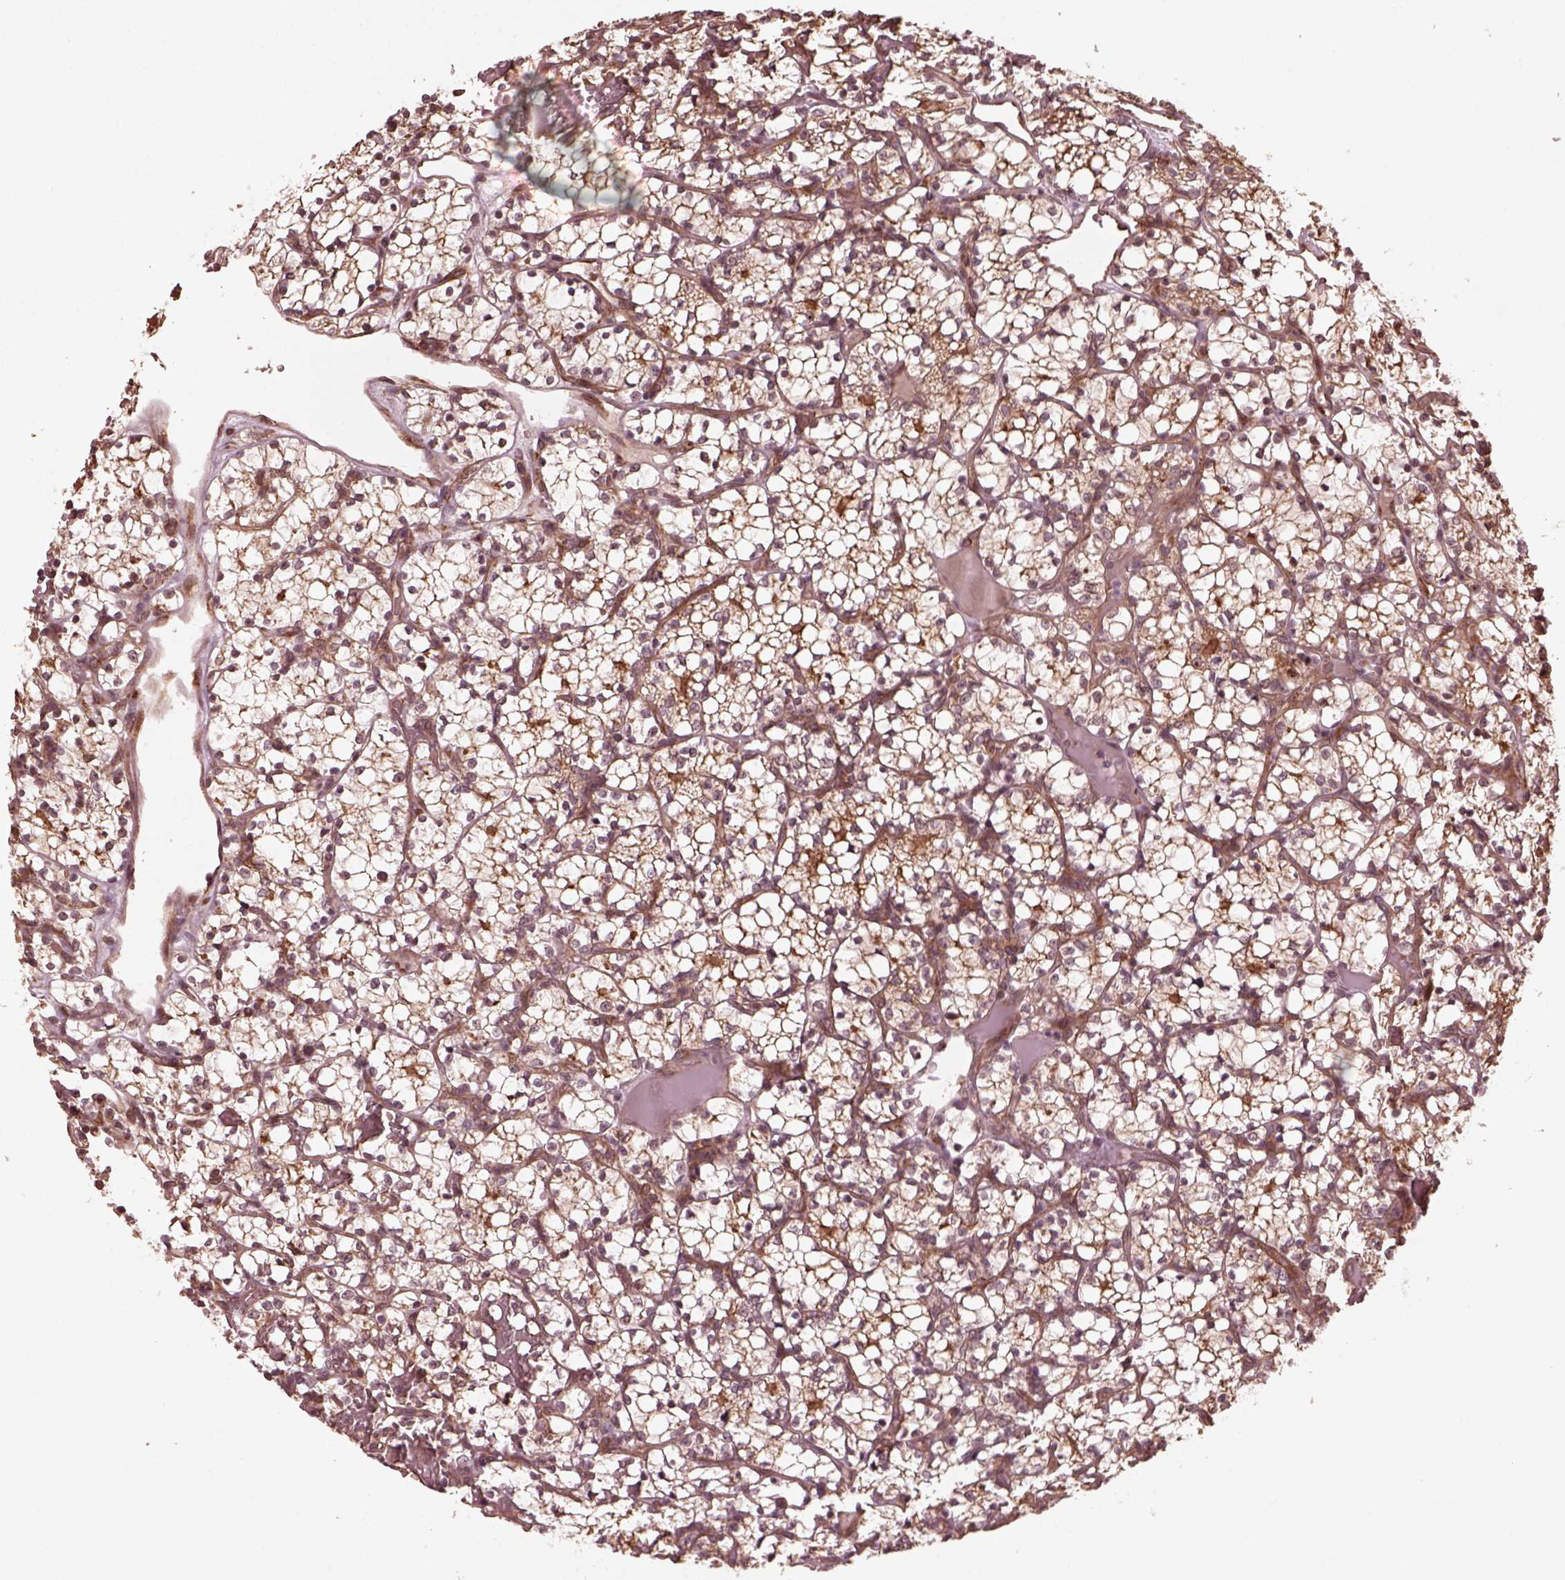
{"staining": {"intensity": "moderate", "quantity": ">75%", "location": "cytoplasmic/membranous"}, "tissue": "renal cancer", "cell_type": "Tumor cells", "image_type": "cancer", "snomed": [{"axis": "morphology", "description": "Adenocarcinoma, NOS"}, {"axis": "topography", "description": "Kidney"}], "caption": "This is an image of IHC staining of renal adenocarcinoma, which shows moderate staining in the cytoplasmic/membranous of tumor cells.", "gene": "ZNF292", "patient": {"sex": "female", "age": 69}}